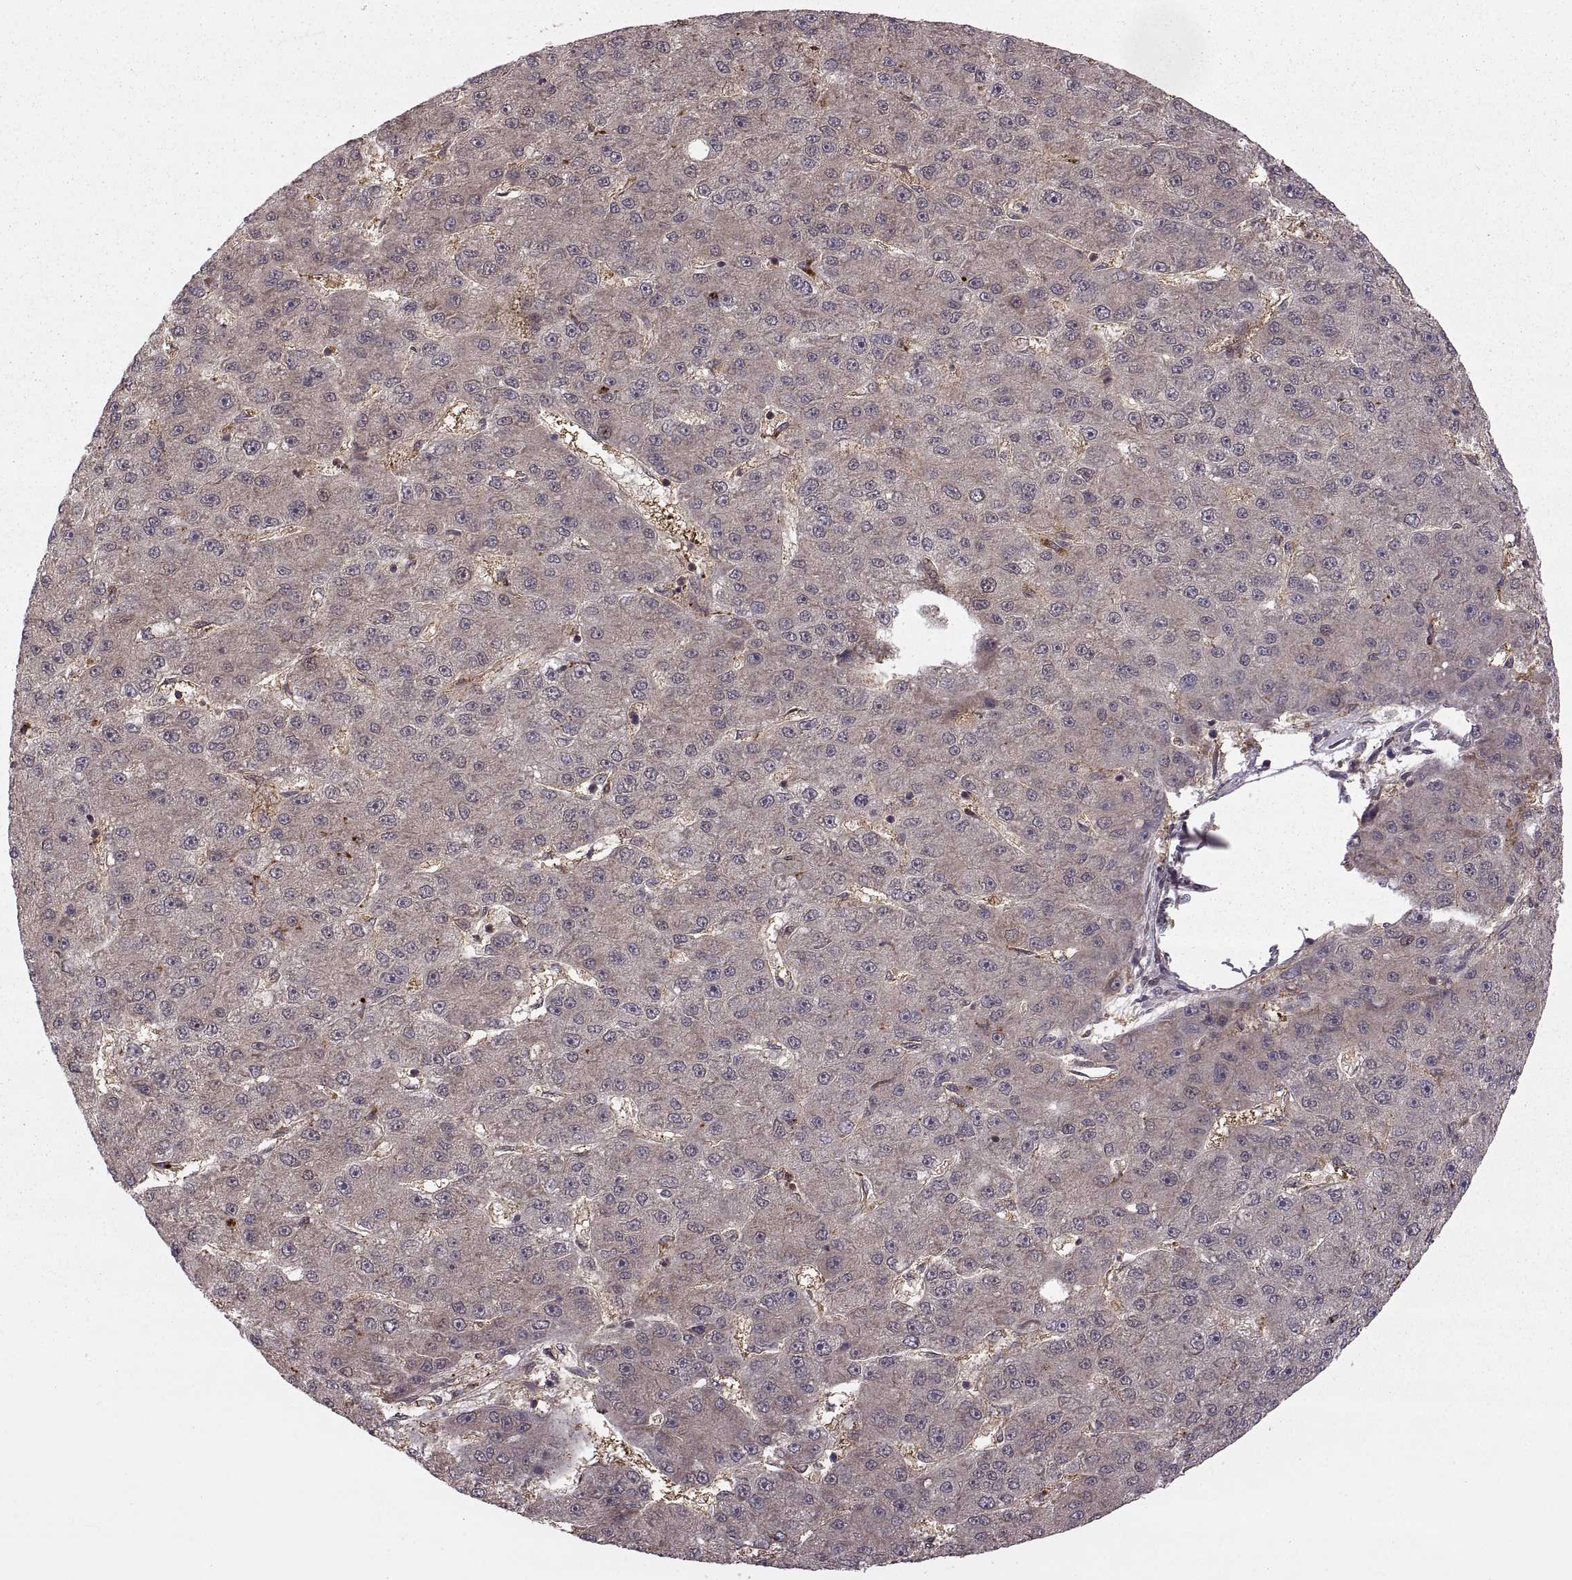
{"staining": {"intensity": "weak", "quantity": "25%-75%", "location": "cytoplasmic/membranous"}, "tissue": "liver cancer", "cell_type": "Tumor cells", "image_type": "cancer", "snomed": [{"axis": "morphology", "description": "Carcinoma, Hepatocellular, NOS"}, {"axis": "topography", "description": "Liver"}], "caption": "Liver cancer (hepatocellular carcinoma) tissue displays weak cytoplasmic/membranous staining in about 25%-75% of tumor cells, visualized by immunohistochemistry. (DAB (3,3'-diaminobenzidine) IHC, brown staining for protein, blue staining for nuclei).", "gene": "DEDD", "patient": {"sex": "male", "age": 67}}